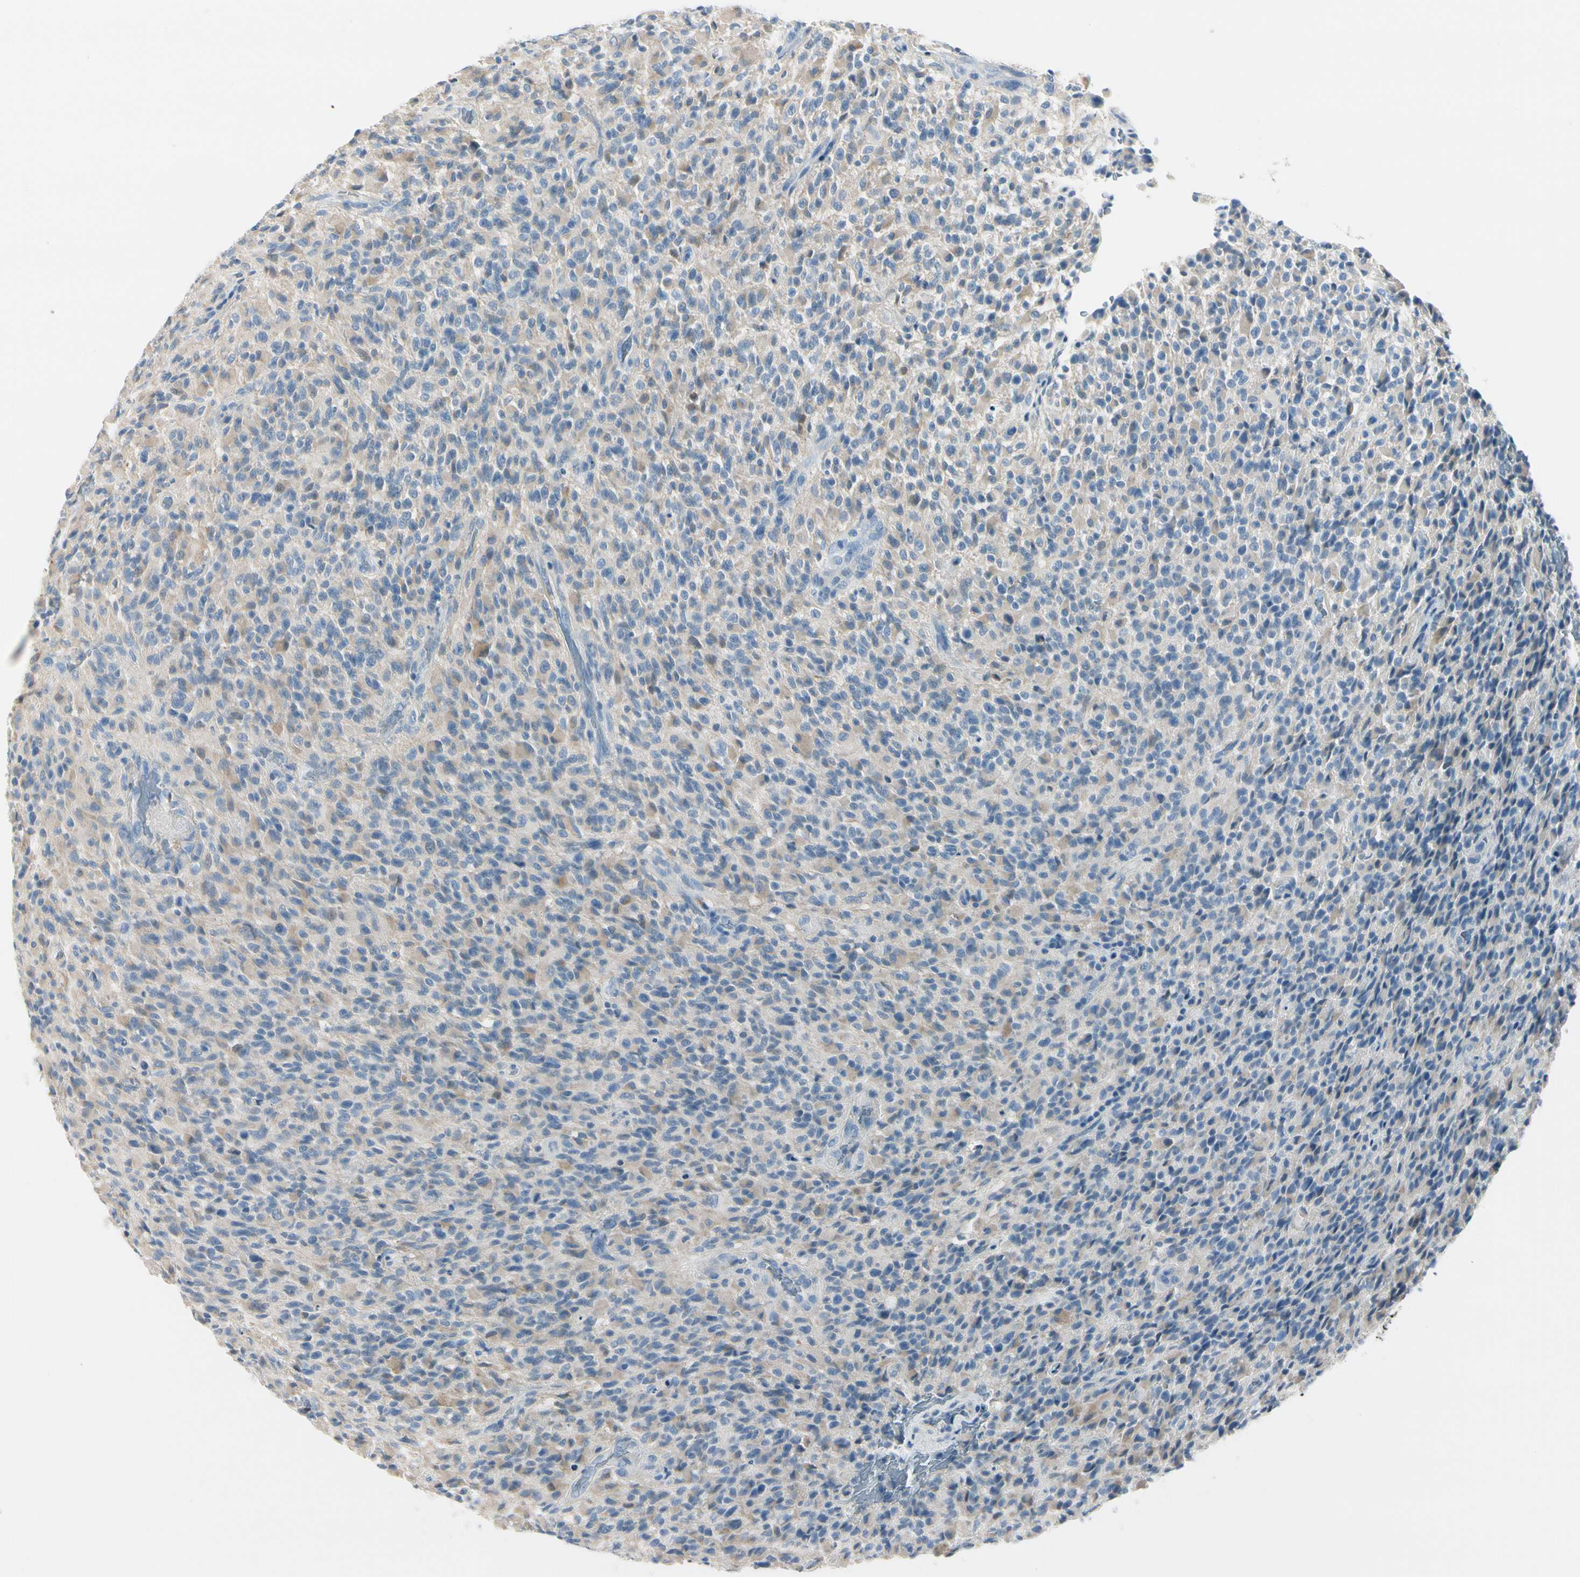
{"staining": {"intensity": "negative", "quantity": "none", "location": "none"}, "tissue": "glioma", "cell_type": "Tumor cells", "image_type": "cancer", "snomed": [{"axis": "morphology", "description": "Glioma, malignant, High grade"}, {"axis": "topography", "description": "Brain"}], "caption": "Tumor cells show no significant protein expression in glioma.", "gene": "PEBP1", "patient": {"sex": "male", "age": 71}}